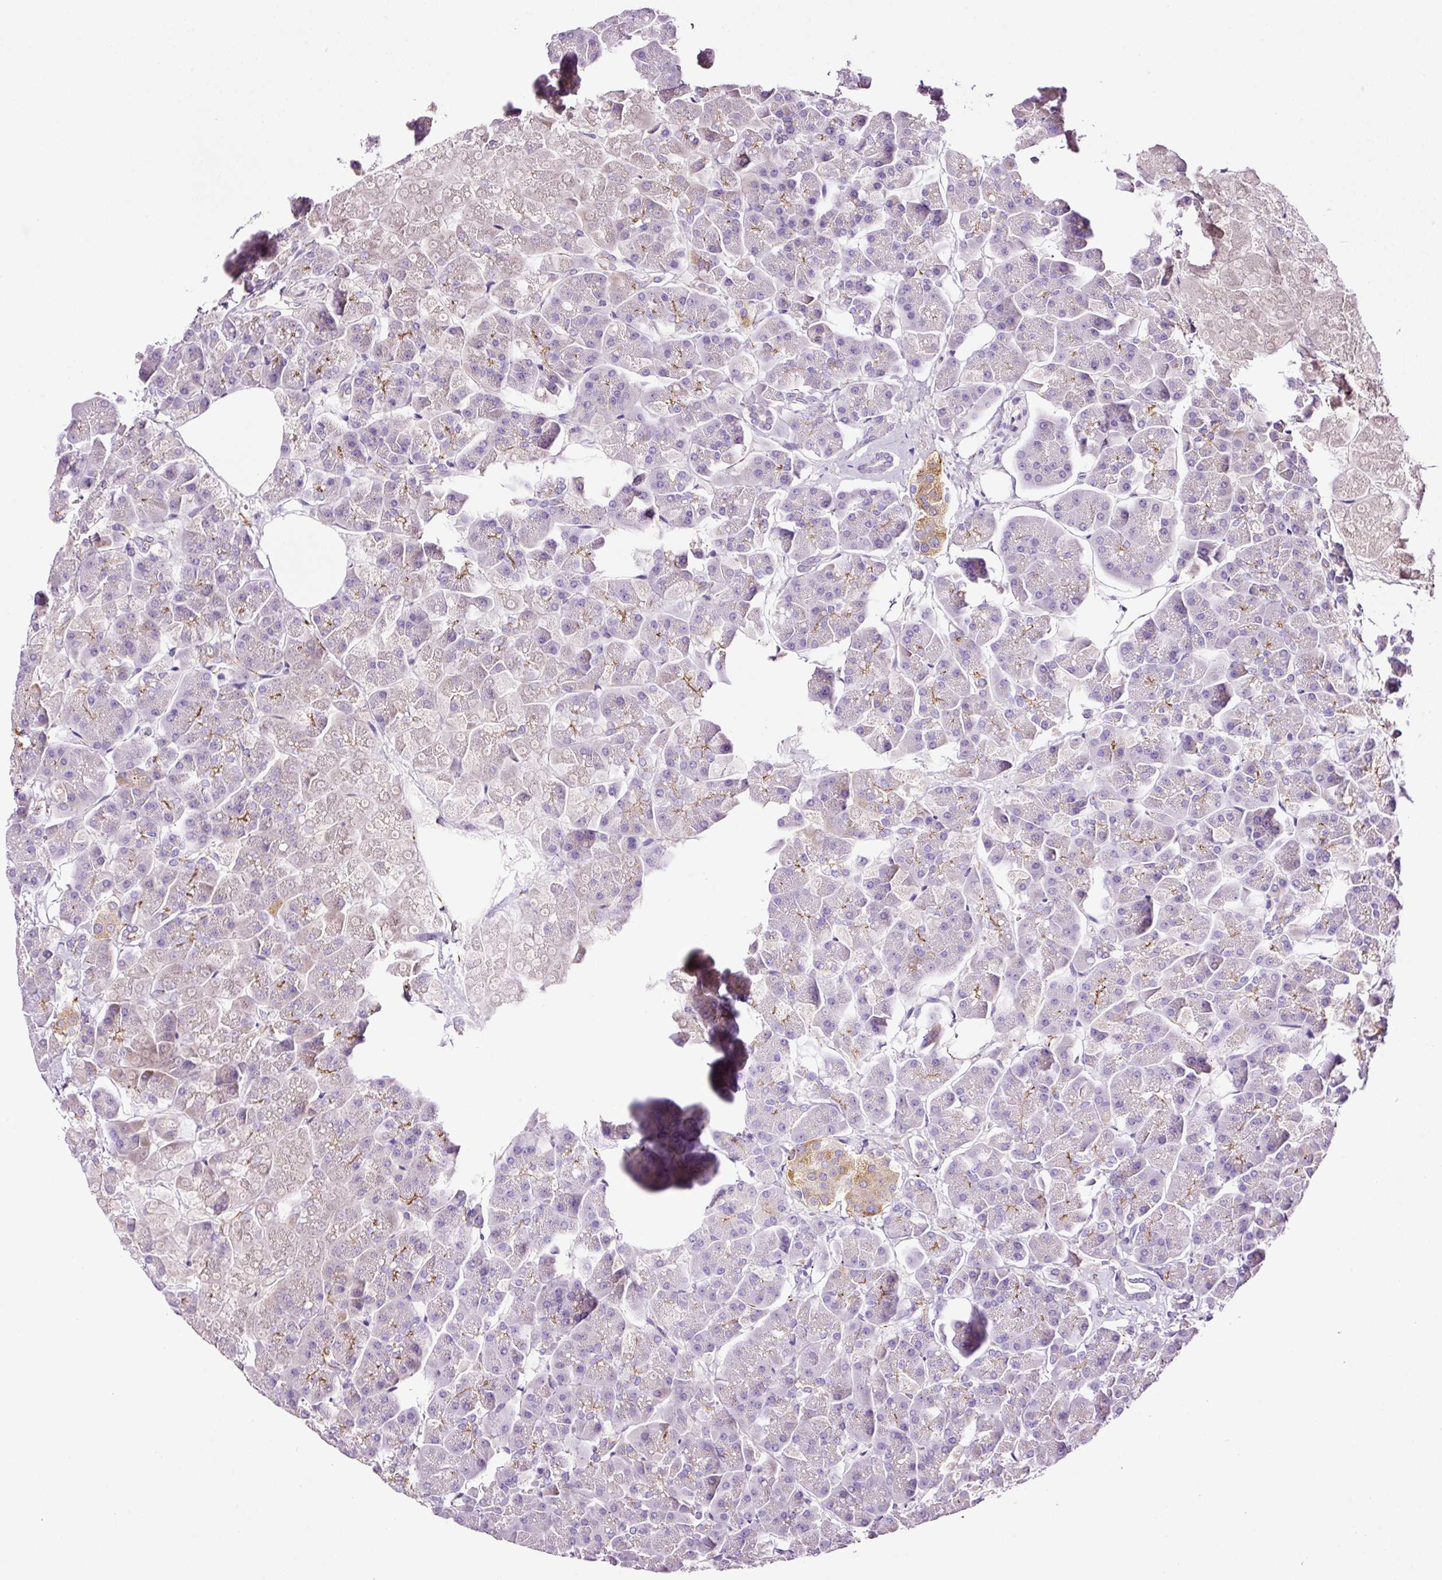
{"staining": {"intensity": "negative", "quantity": "none", "location": "none"}, "tissue": "pancreas", "cell_type": "Exocrine glandular cells", "image_type": "normal", "snomed": [{"axis": "morphology", "description": "Normal tissue, NOS"}, {"axis": "topography", "description": "Pancreas"}, {"axis": "topography", "description": "Peripheral nerve tissue"}], "caption": "Immunohistochemistry micrograph of unremarkable human pancreas stained for a protein (brown), which exhibits no staining in exocrine glandular cells.", "gene": "PAM", "patient": {"sex": "male", "age": 54}}